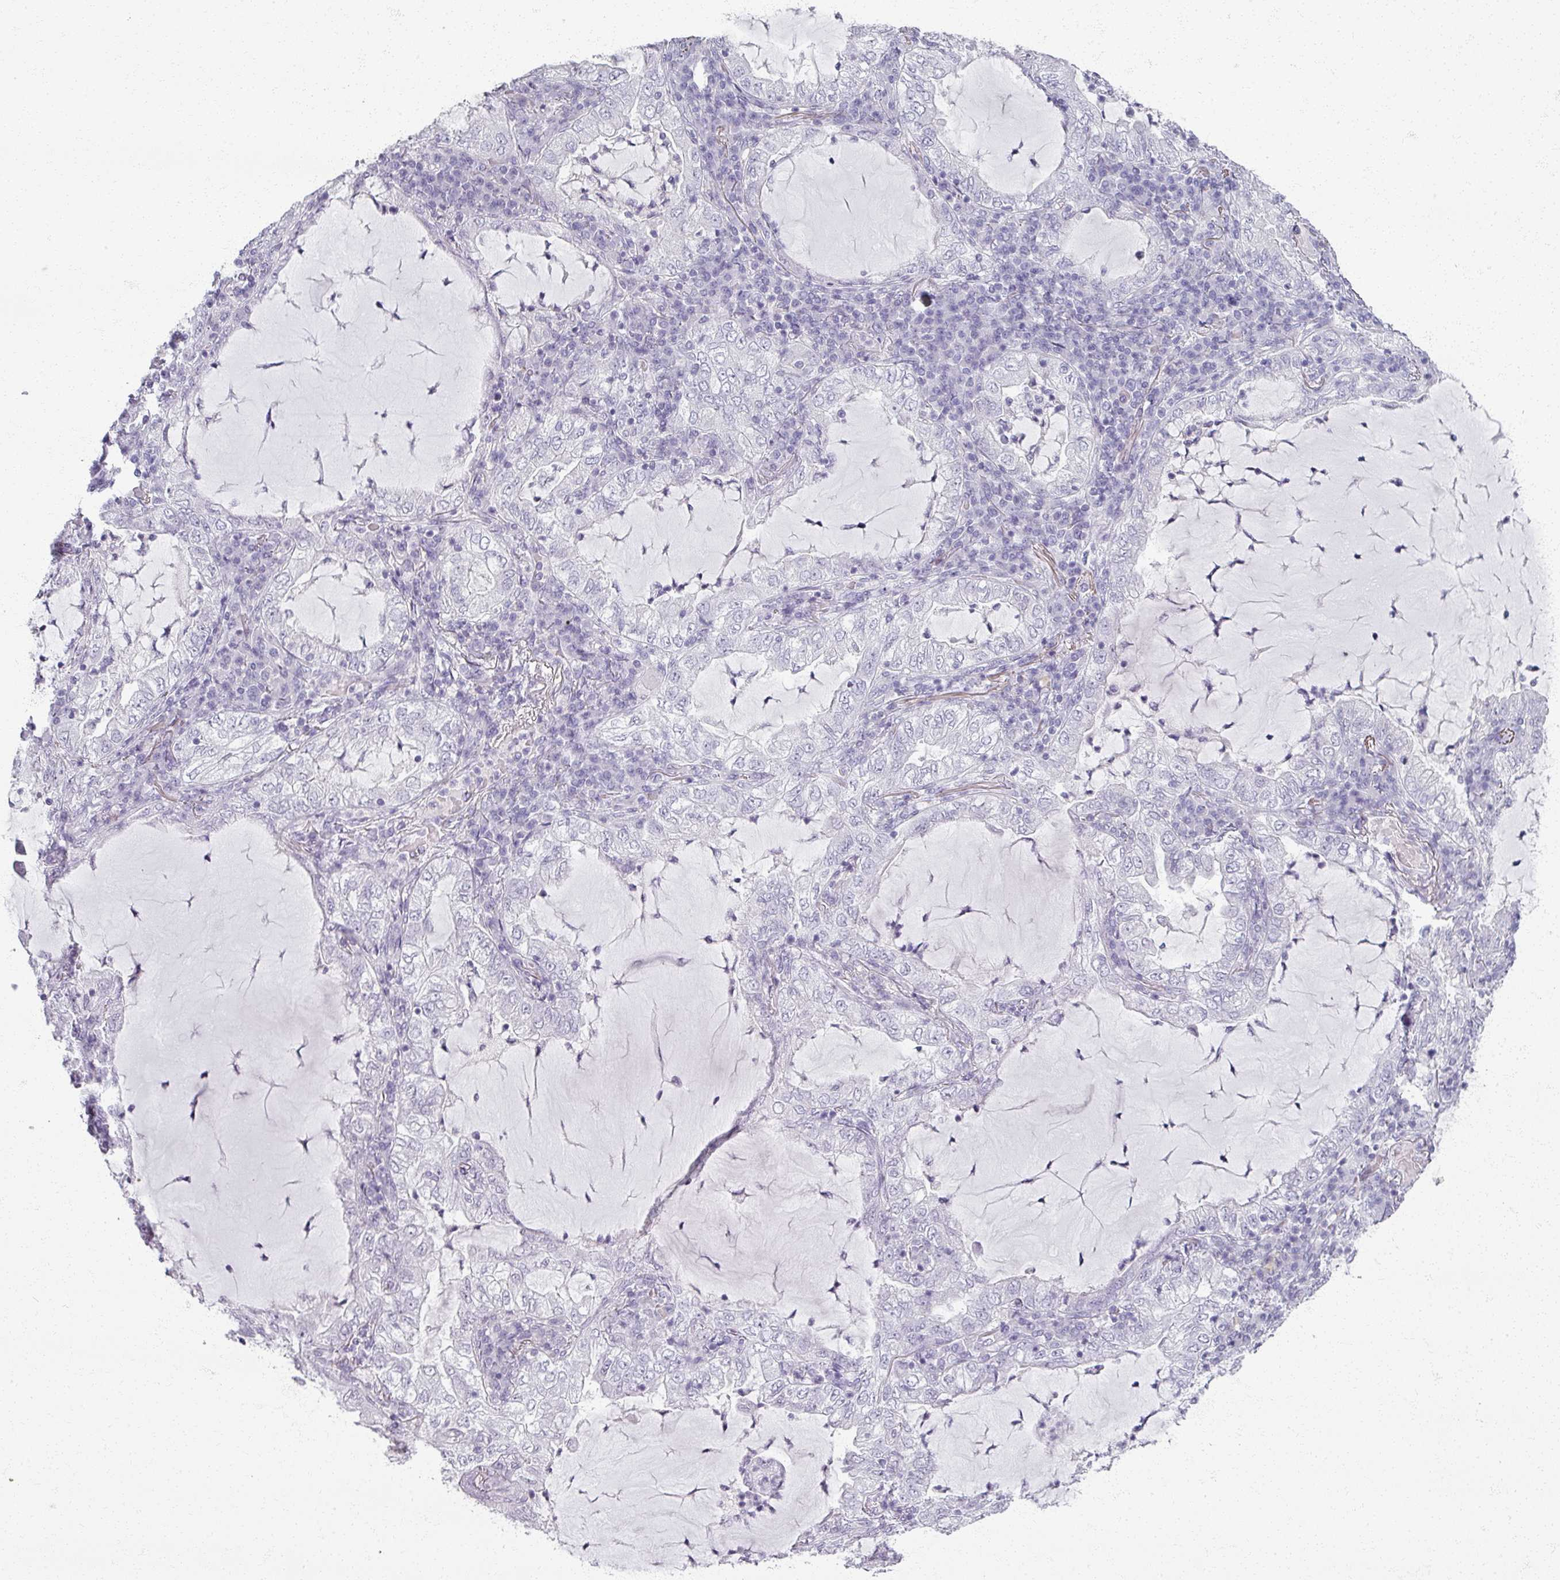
{"staining": {"intensity": "negative", "quantity": "none", "location": "none"}, "tissue": "lung cancer", "cell_type": "Tumor cells", "image_type": "cancer", "snomed": [{"axis": "morphology", "description": "Adenocarcinoma, NOS"}, {"axis": "topography", "description": "Lung"}], "caption": "Tumor cells show no significant staining in lung cancer (adenocarcinoma).", "gene": "RFPL2", "patient": {"sex": "female", "age": 73}}